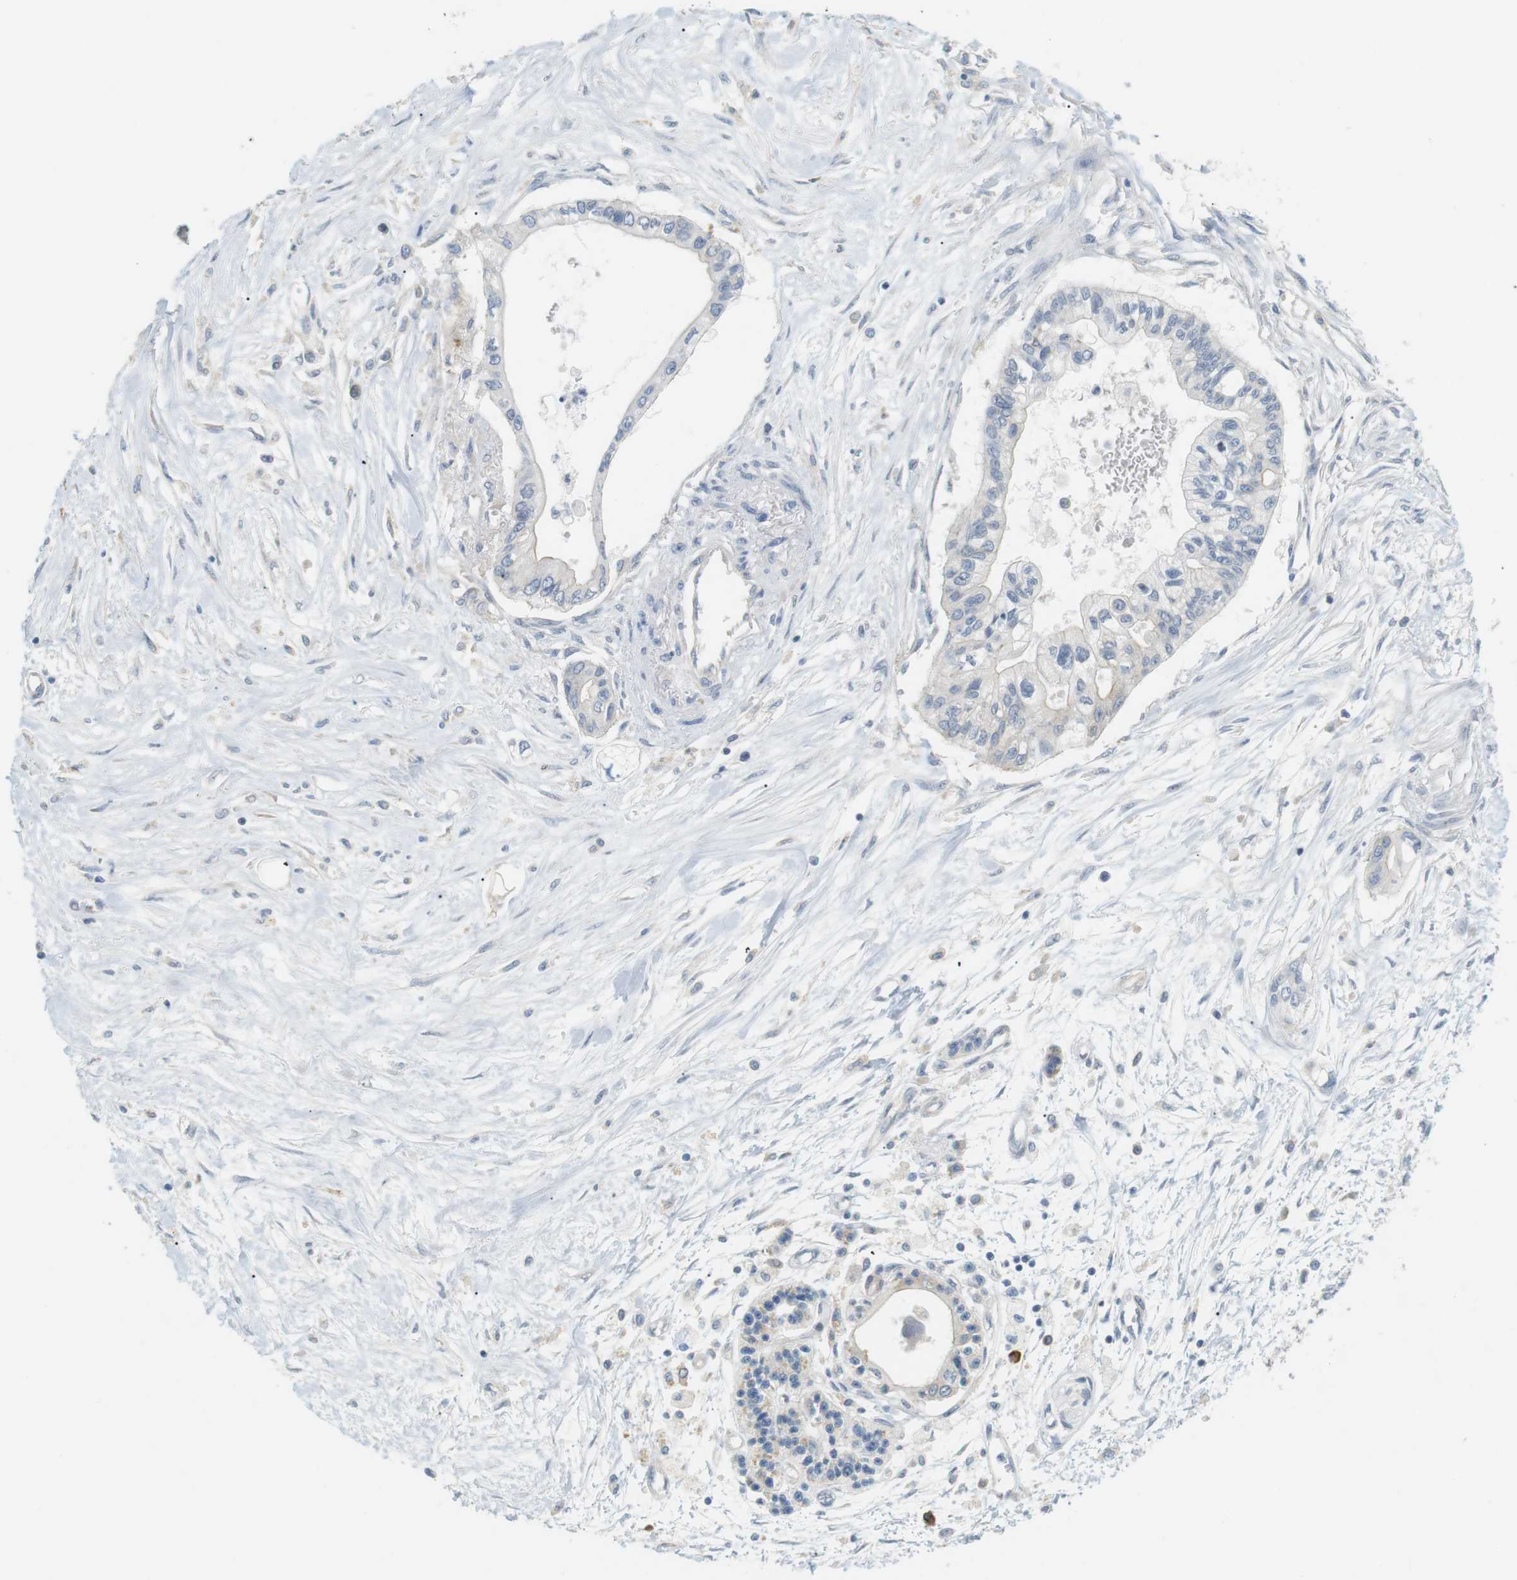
{"staining": {"intensity": "negative", "quantity": "none", "location": "none"}, "tissue": "pancreatic cancer", "cell_type": "Tumor cells", "image_type": "cancer", "snomed": [{"axis": "morphology", "description": "Adenocarcinoma, NOS"}, {"axis": "topography", "description": "Pancreas"}], "caption": "High magnification brightfield microscopy of adenocarcinoma (pancreatic) stained with DAB (brown) and counterstained with hematoxylin (blue): tumor cells show no significant expression.", "gene": "TMEM200A", "patient": {"sex": "female", "age": 77}}